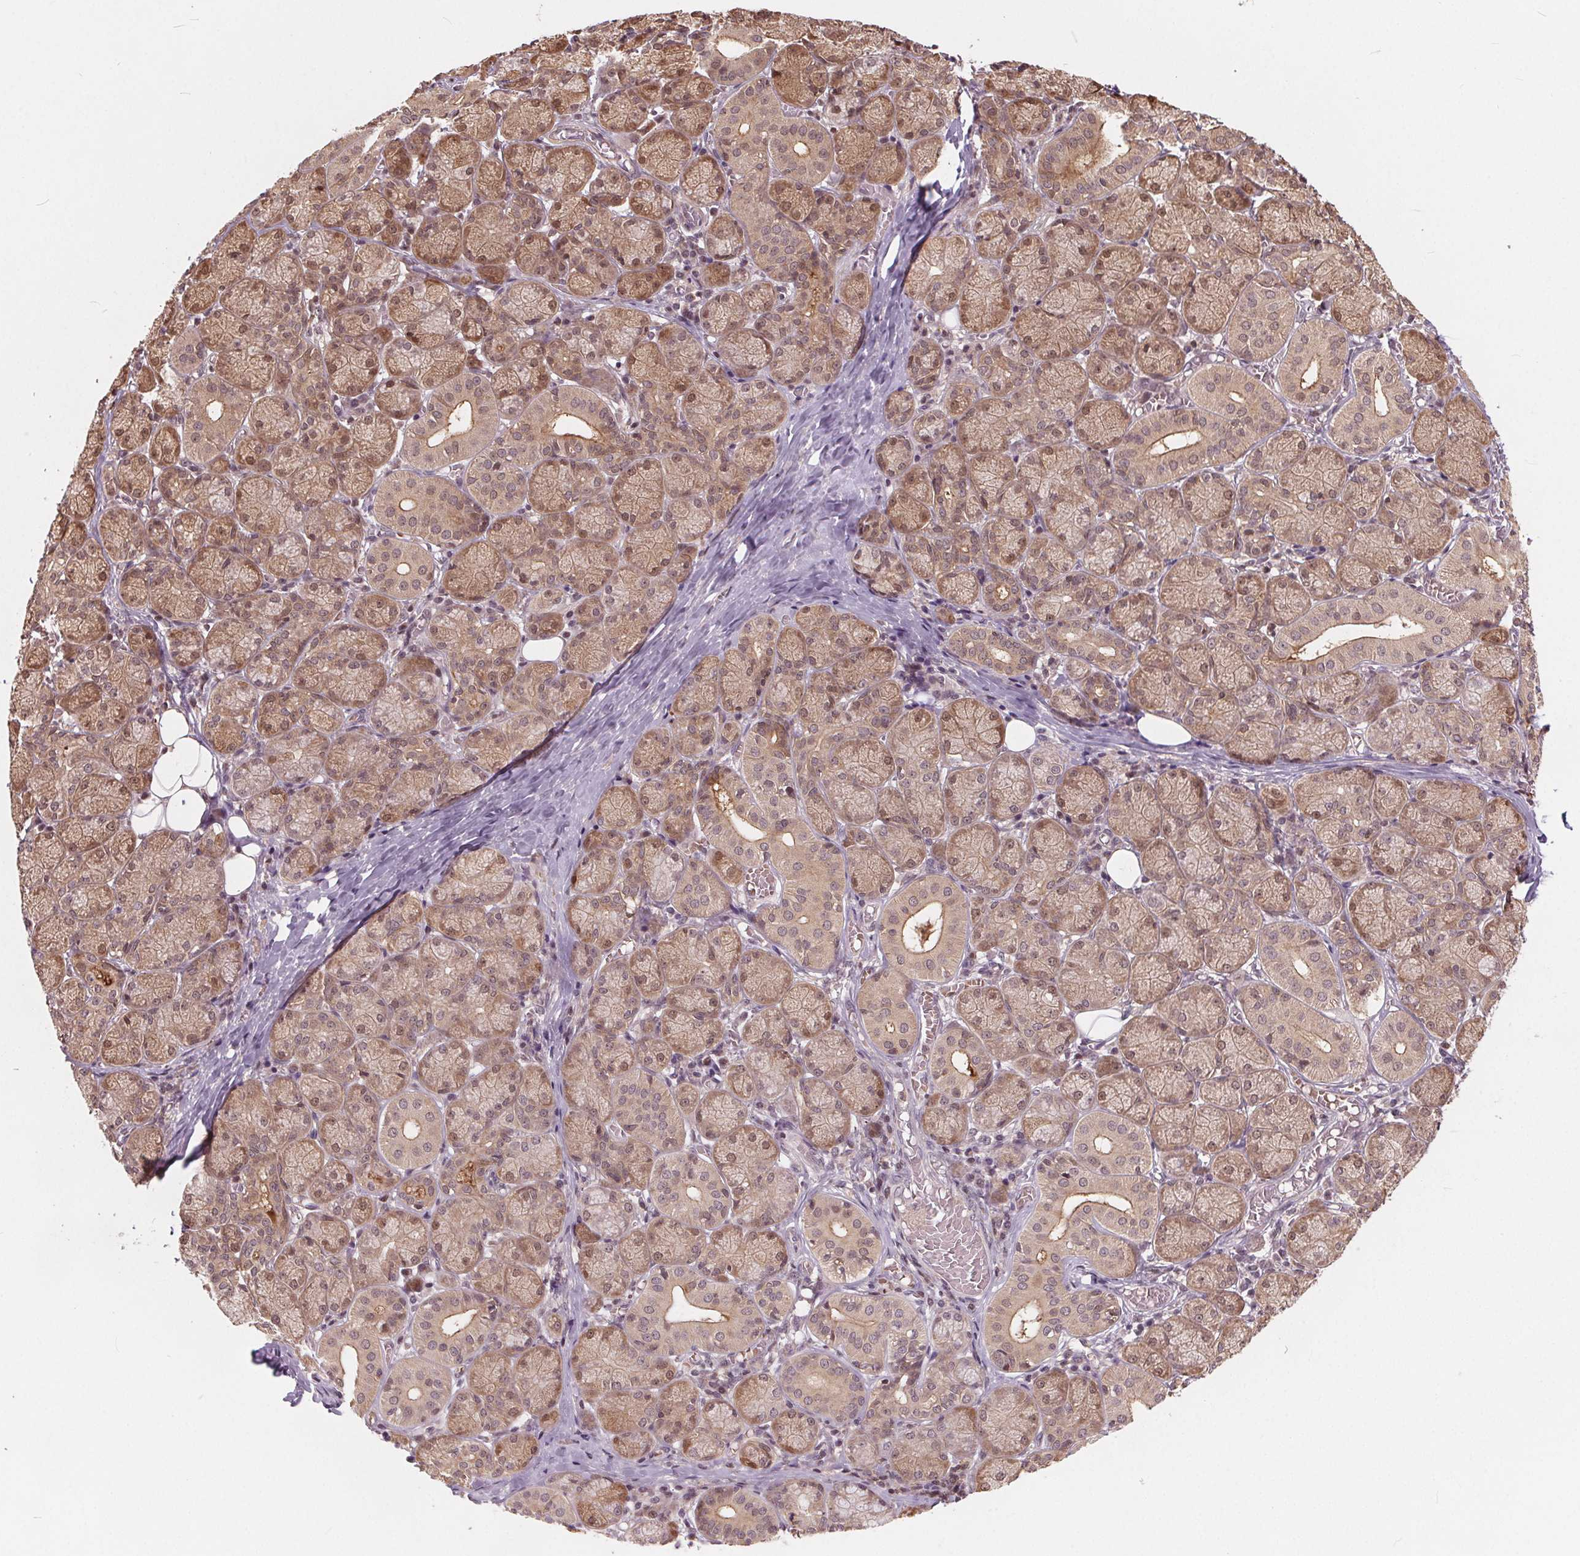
{"staining": {"intensity": "moderate", "quantity": ">75%", "location": "cytoplasmic/membranous,nuclear"}, "tissue": "salivary gland", "cell_type": "Glandular cells", "image_type": "normal", "snomed": [{"axis": "morphology", "description": "Normal tissue, NOS"}, {"axis": "topography", "description": "Salivary gland"}, {"axis": "topography", "description": "Peripheral nerve tissue"}], "caption": "Immunohistochemical staining of unremarkable human salivary gland shows >75% levels of moderate cytoplasmic/membranous,nuclear protein expression in approximately >75% of glandular cells. Immunohistochemistry stains the protein in brown and the nuclei are stained blue.", "gene": "HIF1AN", "patient": {"sex": "female", "age": 24}}